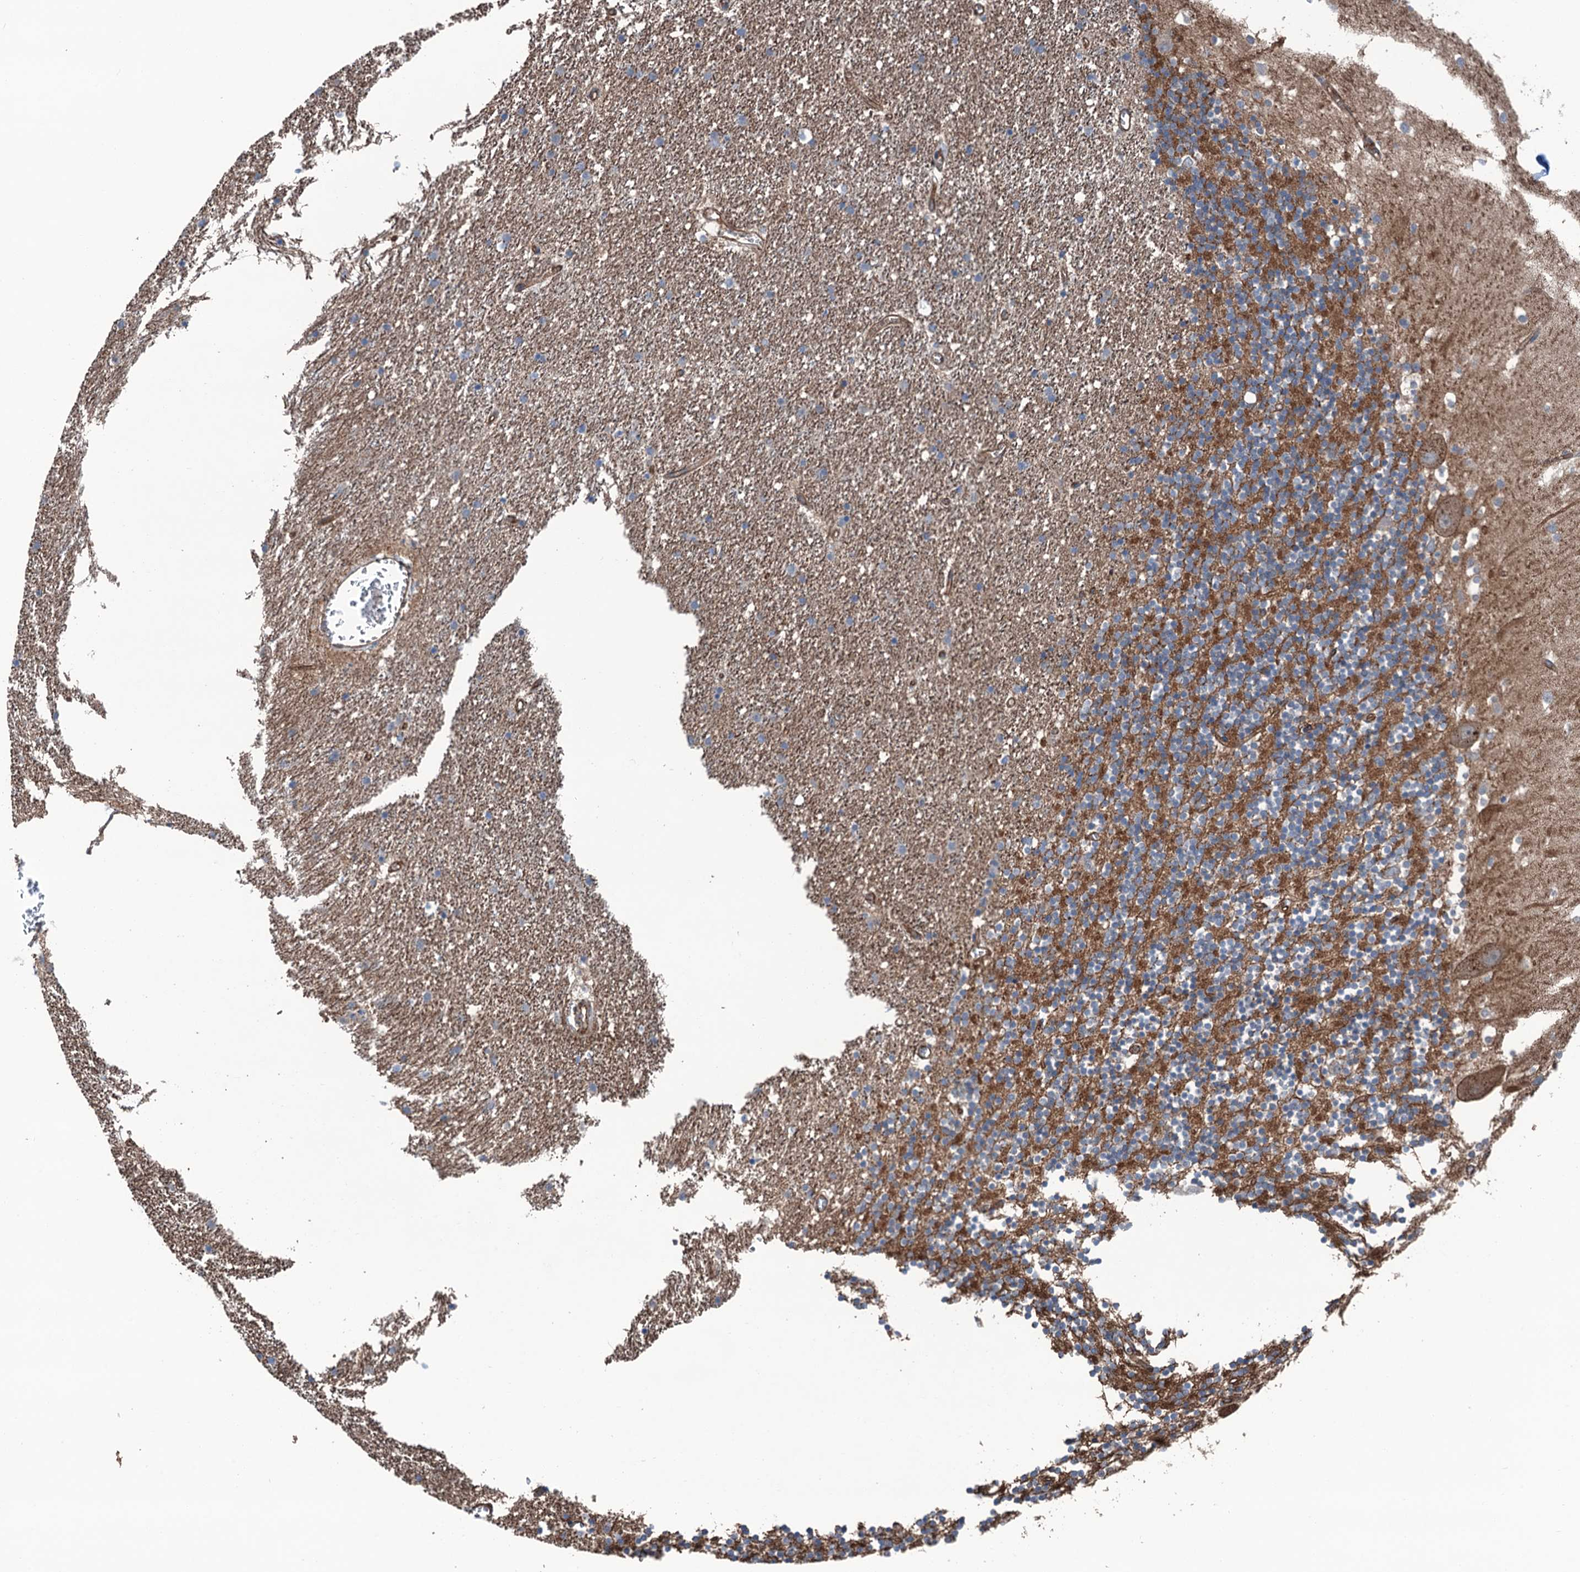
{"staining": {"intensity": "moderate", "quantity": "25%-75%", "location": "cytoplasmic/membranous"}, "tissue": "cerebellum", "cell_type": "Cells in granular layer", "image_type": "normal", "snomed": [{"axis": "morphology", "description": "Normal tissue, NOS"}, {"axis": "topography", "description": "Cerebellum"}], "caption": "A photomicrograph of human cerebellum stained for a protein demonstrates moderate cytoplasmic/membranous brown staining in cells in granular layer.", "gene": "NMRAL1", "patient": {"sex": "male", "age": 54}}